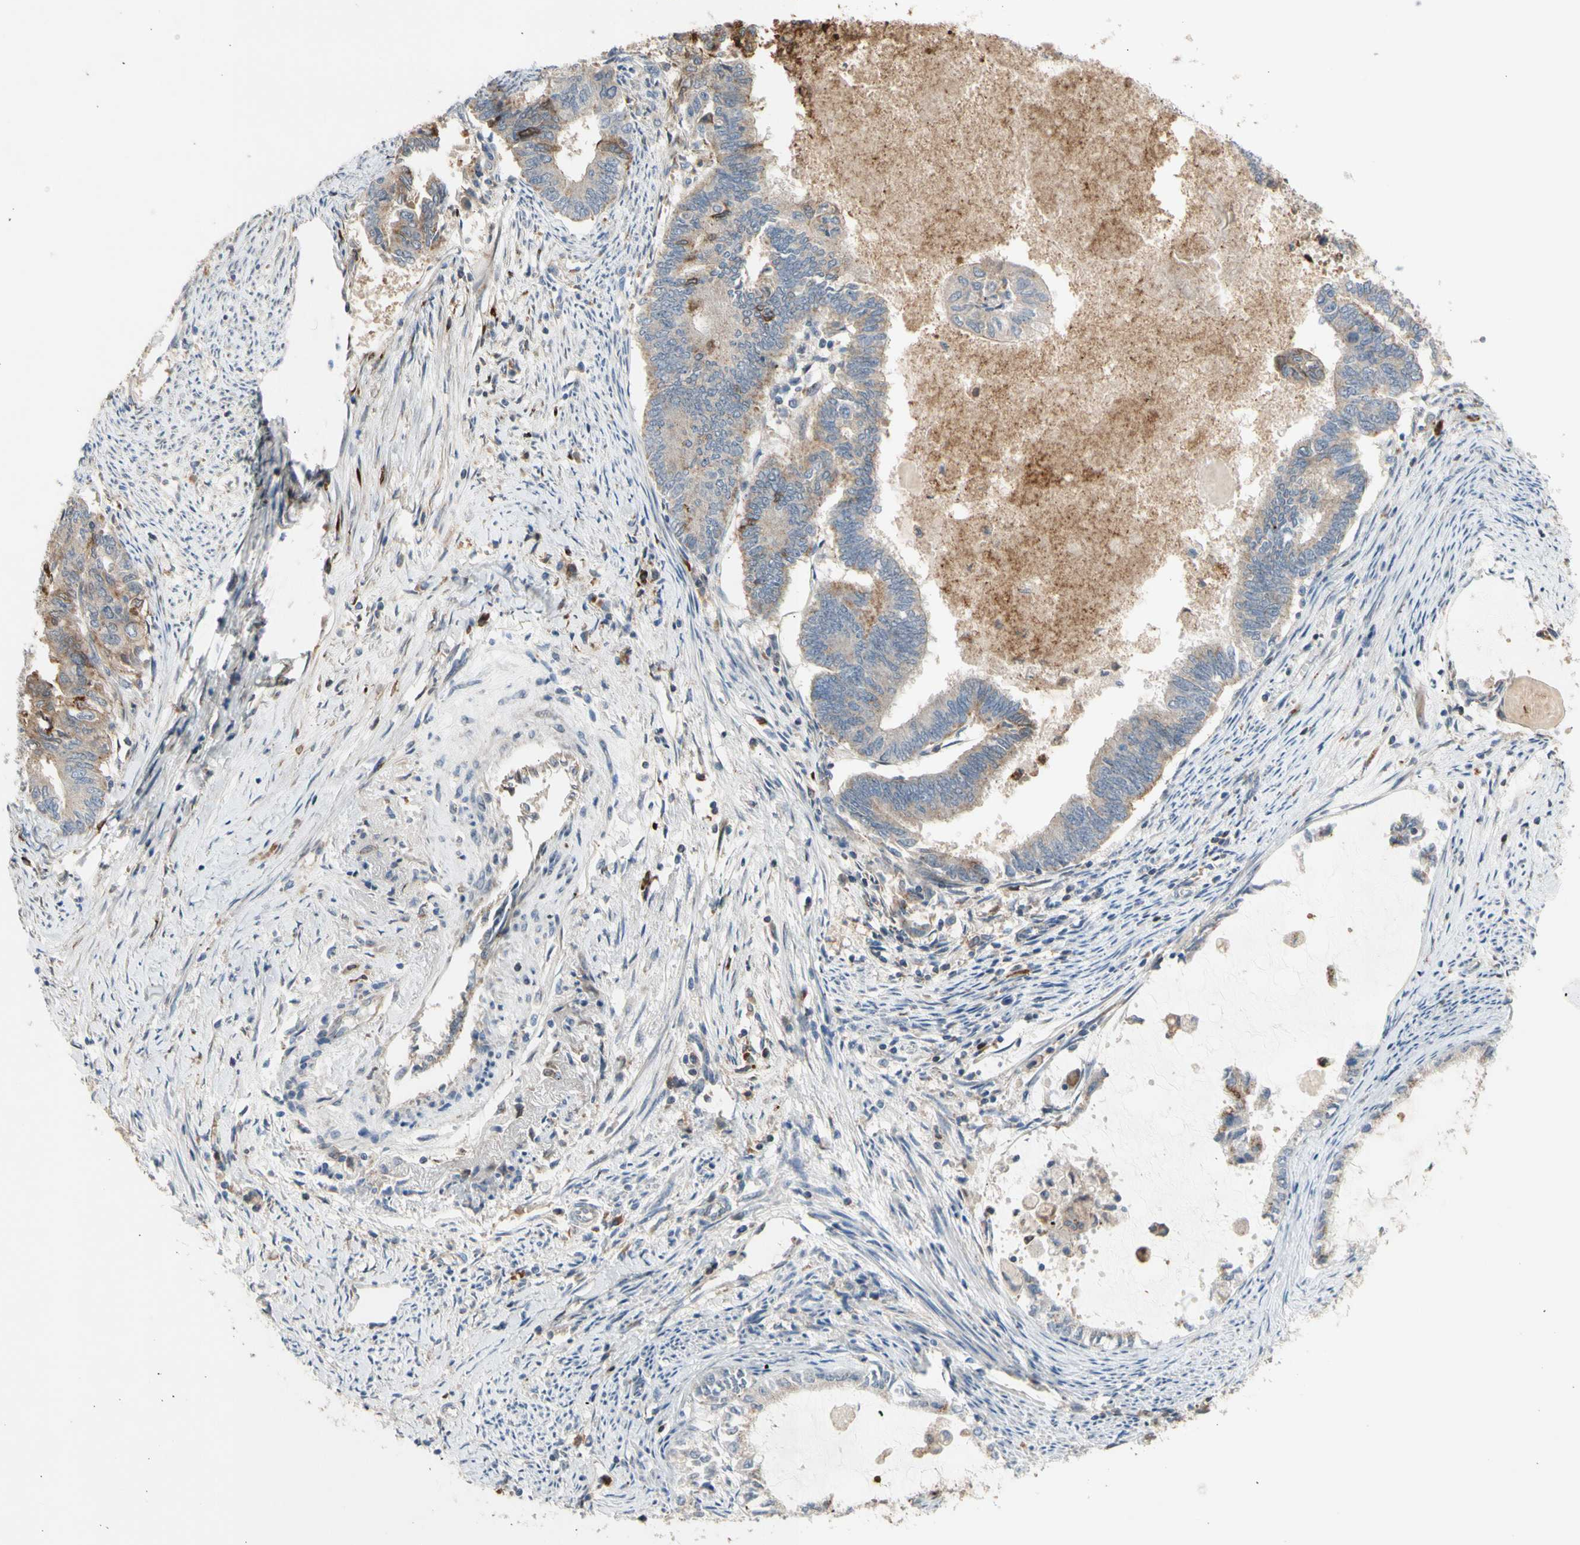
{"staining": {"intensity": "weak", "quantity": ">75%", "location": "cytoplasmic/membranous"}, "tissue": "endometrial cancer", "cell_type": "Tumor cells", "image_type": "cancer", "snomed": [{"axis": "morphology", "description": "Adenocarcinoma, NOS"}, {"axis": "topography", "description": "Endometrium"}], "caption": "This photomicrograph exhibits IHC staining of endometrial adenocarcinoma, with low weak cytoplasmic/membranous staining in approximately >75% of tumor cells.", "gene": "GALNT5", "patient": {"sex": "female", "age": 86}}